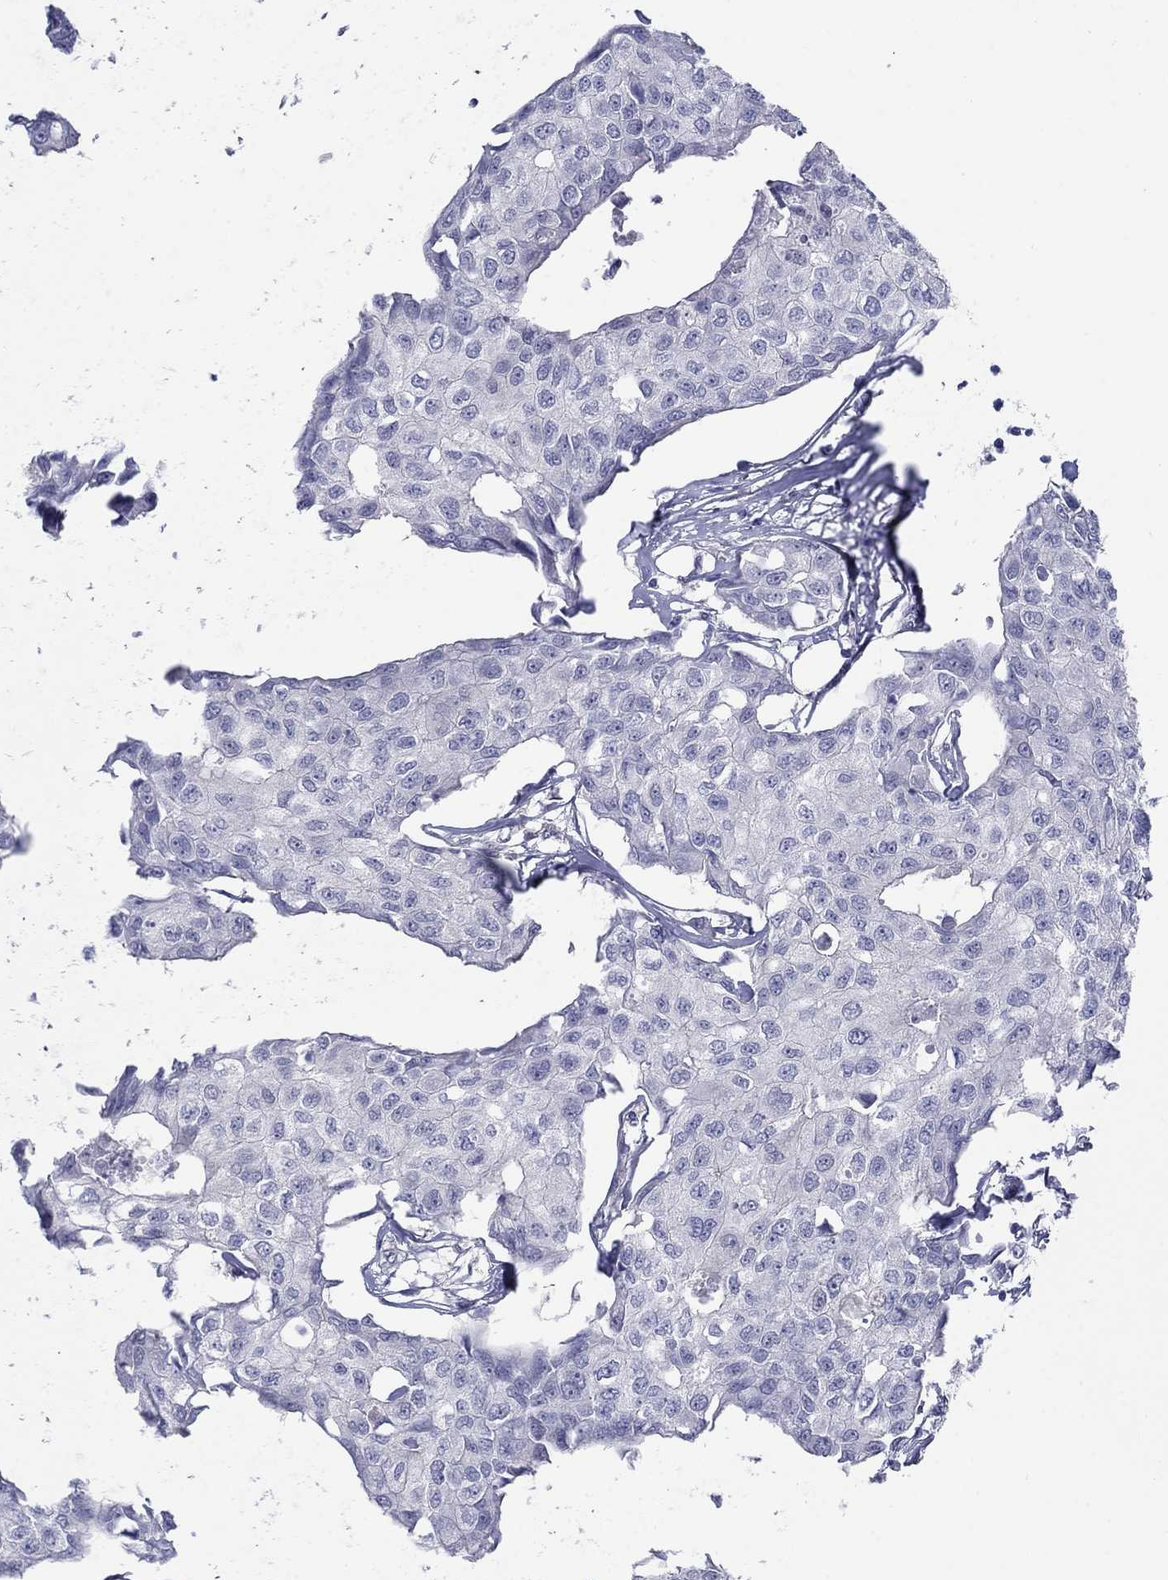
{"staining": {"intensity": "negative", "quantity": "none", "location": "none"}, "tissue": "breast cancer", "cell_type": "Tumor cells", "image_type": "cancer", "snomed": [{"axis": "morphology", "description": "Duct carcinoma"}, {"axis": "topography", "description": "Breast"}], "caption": "Intraductal carcinoma (breast) stained for a protein using immunohistochemistry (IHC) exhibits no expression tumor cells.", "gene": "EGFLAM", "patient": {"sex": "female", "age": 80}}